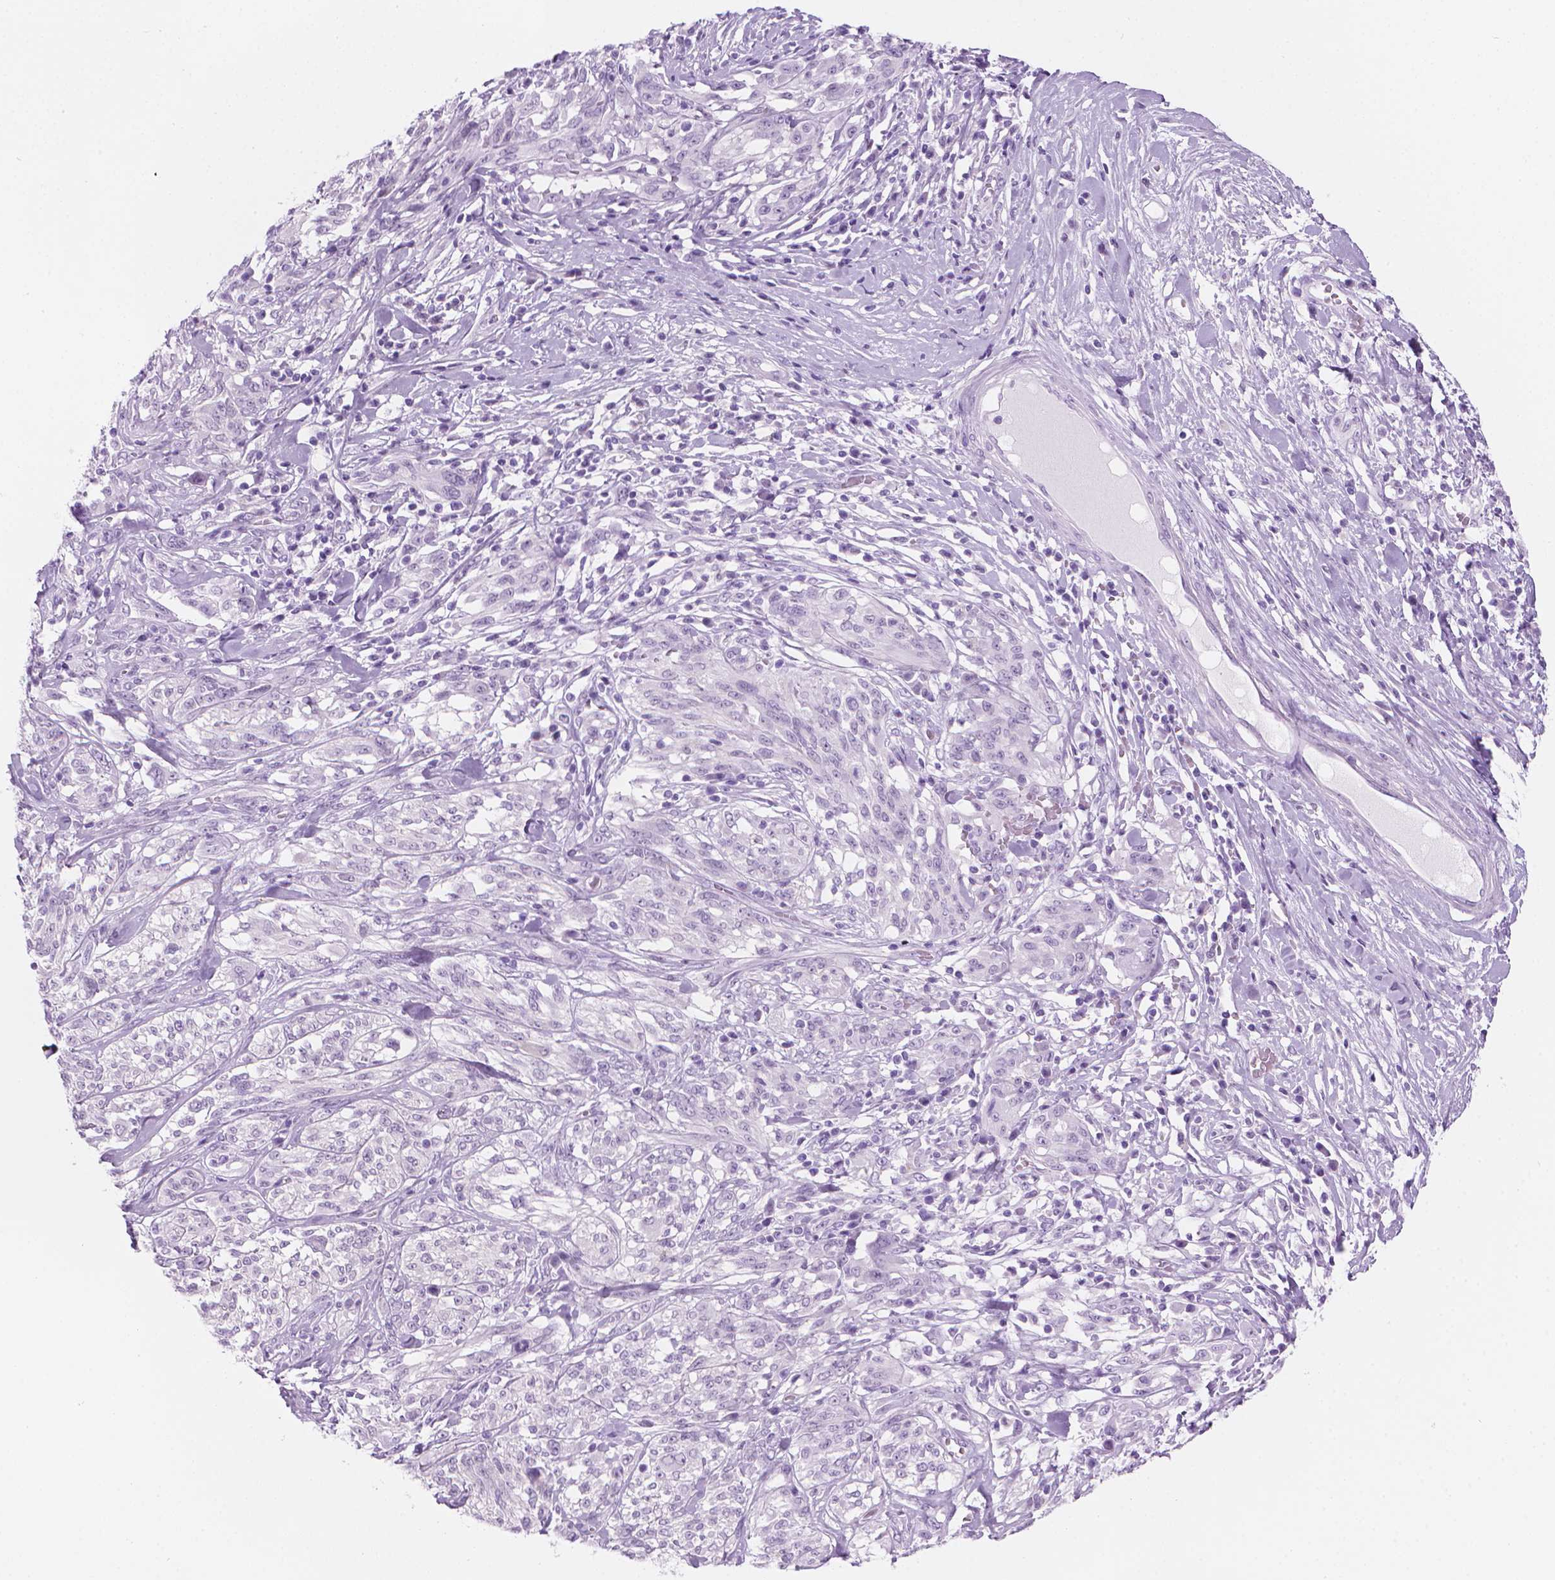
{"staining": {"intensity": "negative", "quantity": "none", "location": "none"}, "tissue": "melanoma", "cell_type": "Tumor cells", "image_type": "cancer", "snomed": [{"axis": "morphology", "description": "Malignant melanoma, NOS"}, {"axis": "topography", "description": "Skin"}], "caption": "Immunohistochemical staining of melanoma displays no significant positivity in tumor cells.", "gene": "TTC29", "patient": {"sex": "female", "age": 91}}